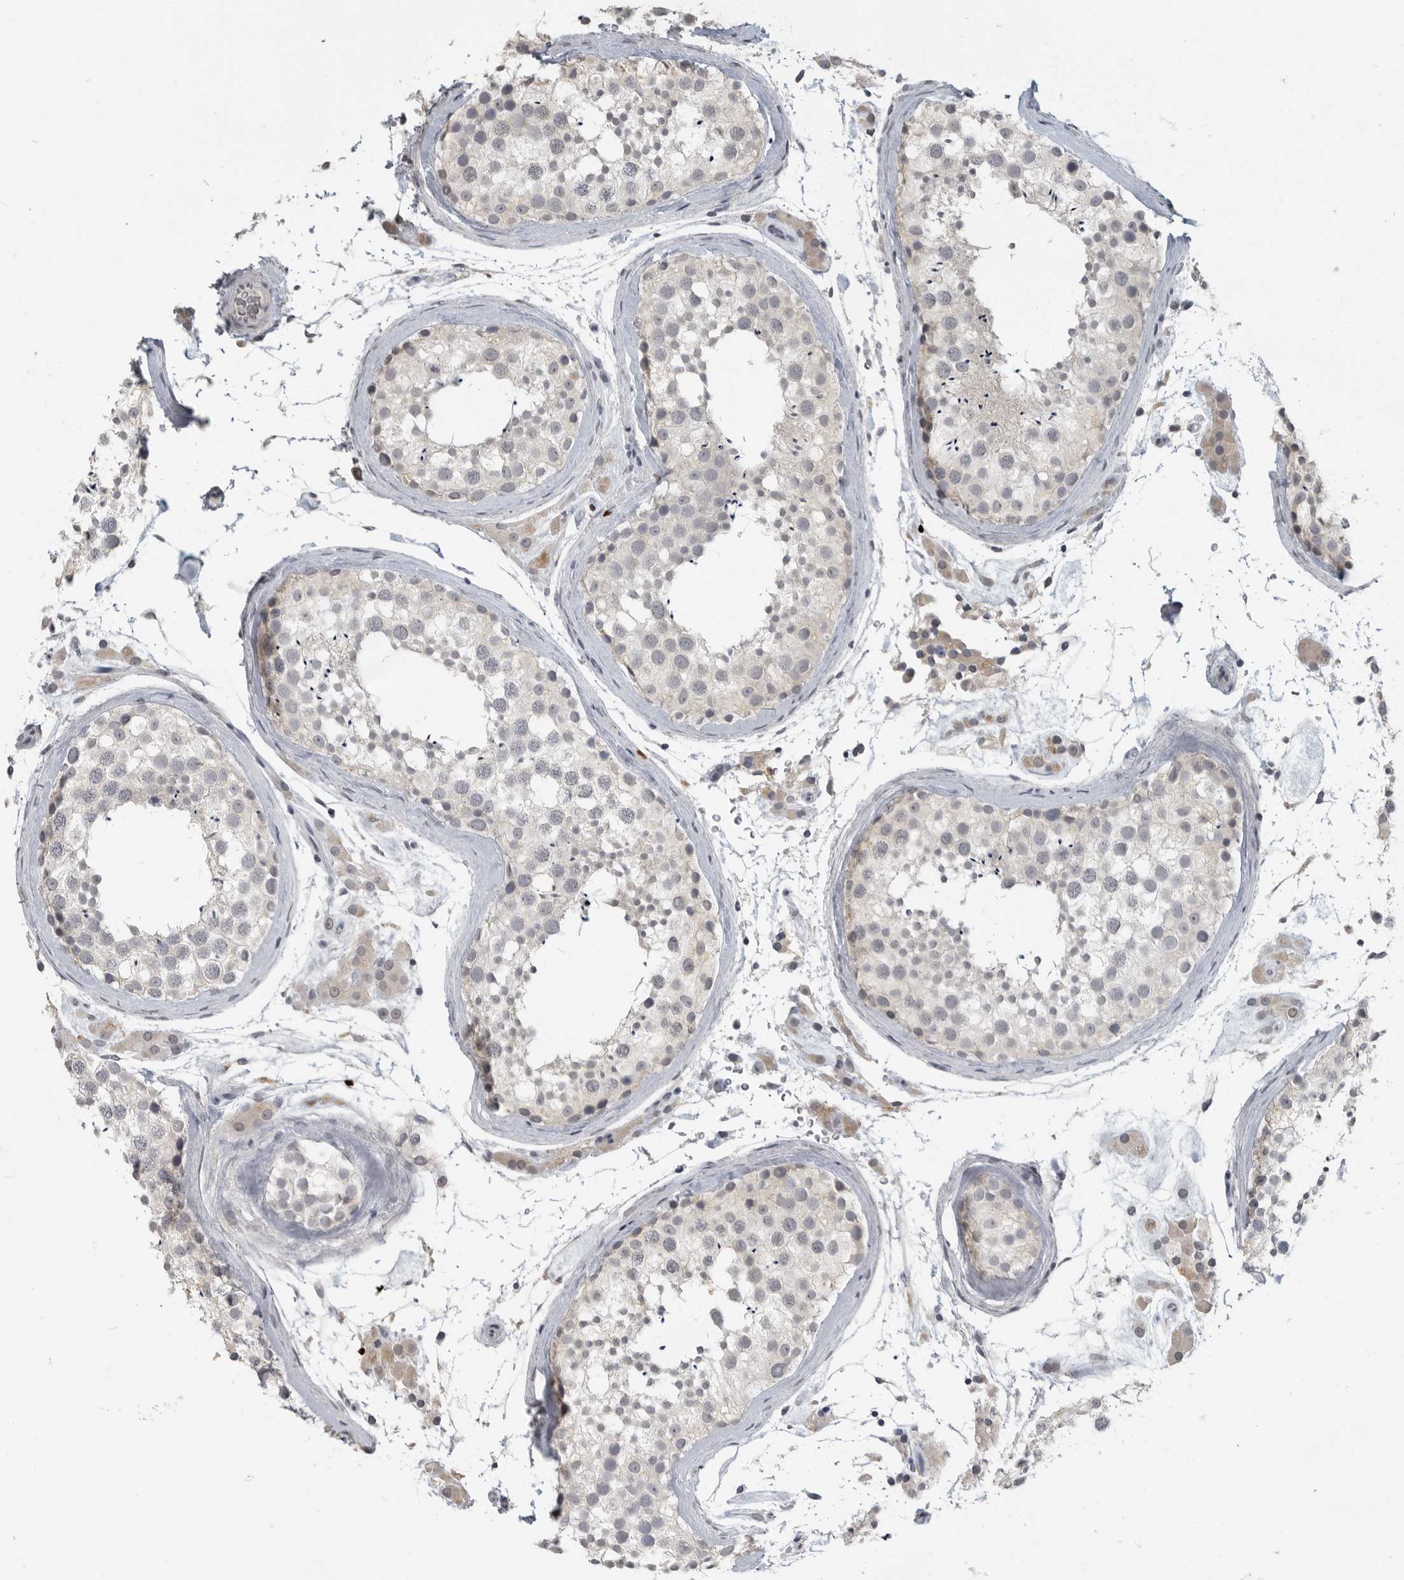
{"staining": {"intensity": "negative", "quantity": "none", "location": "none"}, "tissue": "testis", "cell_type": "Cells in seminiferous ducts", "image_type": "normal", "snomed": [{"axis": "morphology", "description": "Normal tissue, NOS"}, {"axis": "topography", "description": "Testis"}], "caption": "An image of testis stained for a protein exhibits no brown staining in cells in seminiferous ducts.", "gene": "FOXP3", "patient": {"sex": "male", "age": 46}}